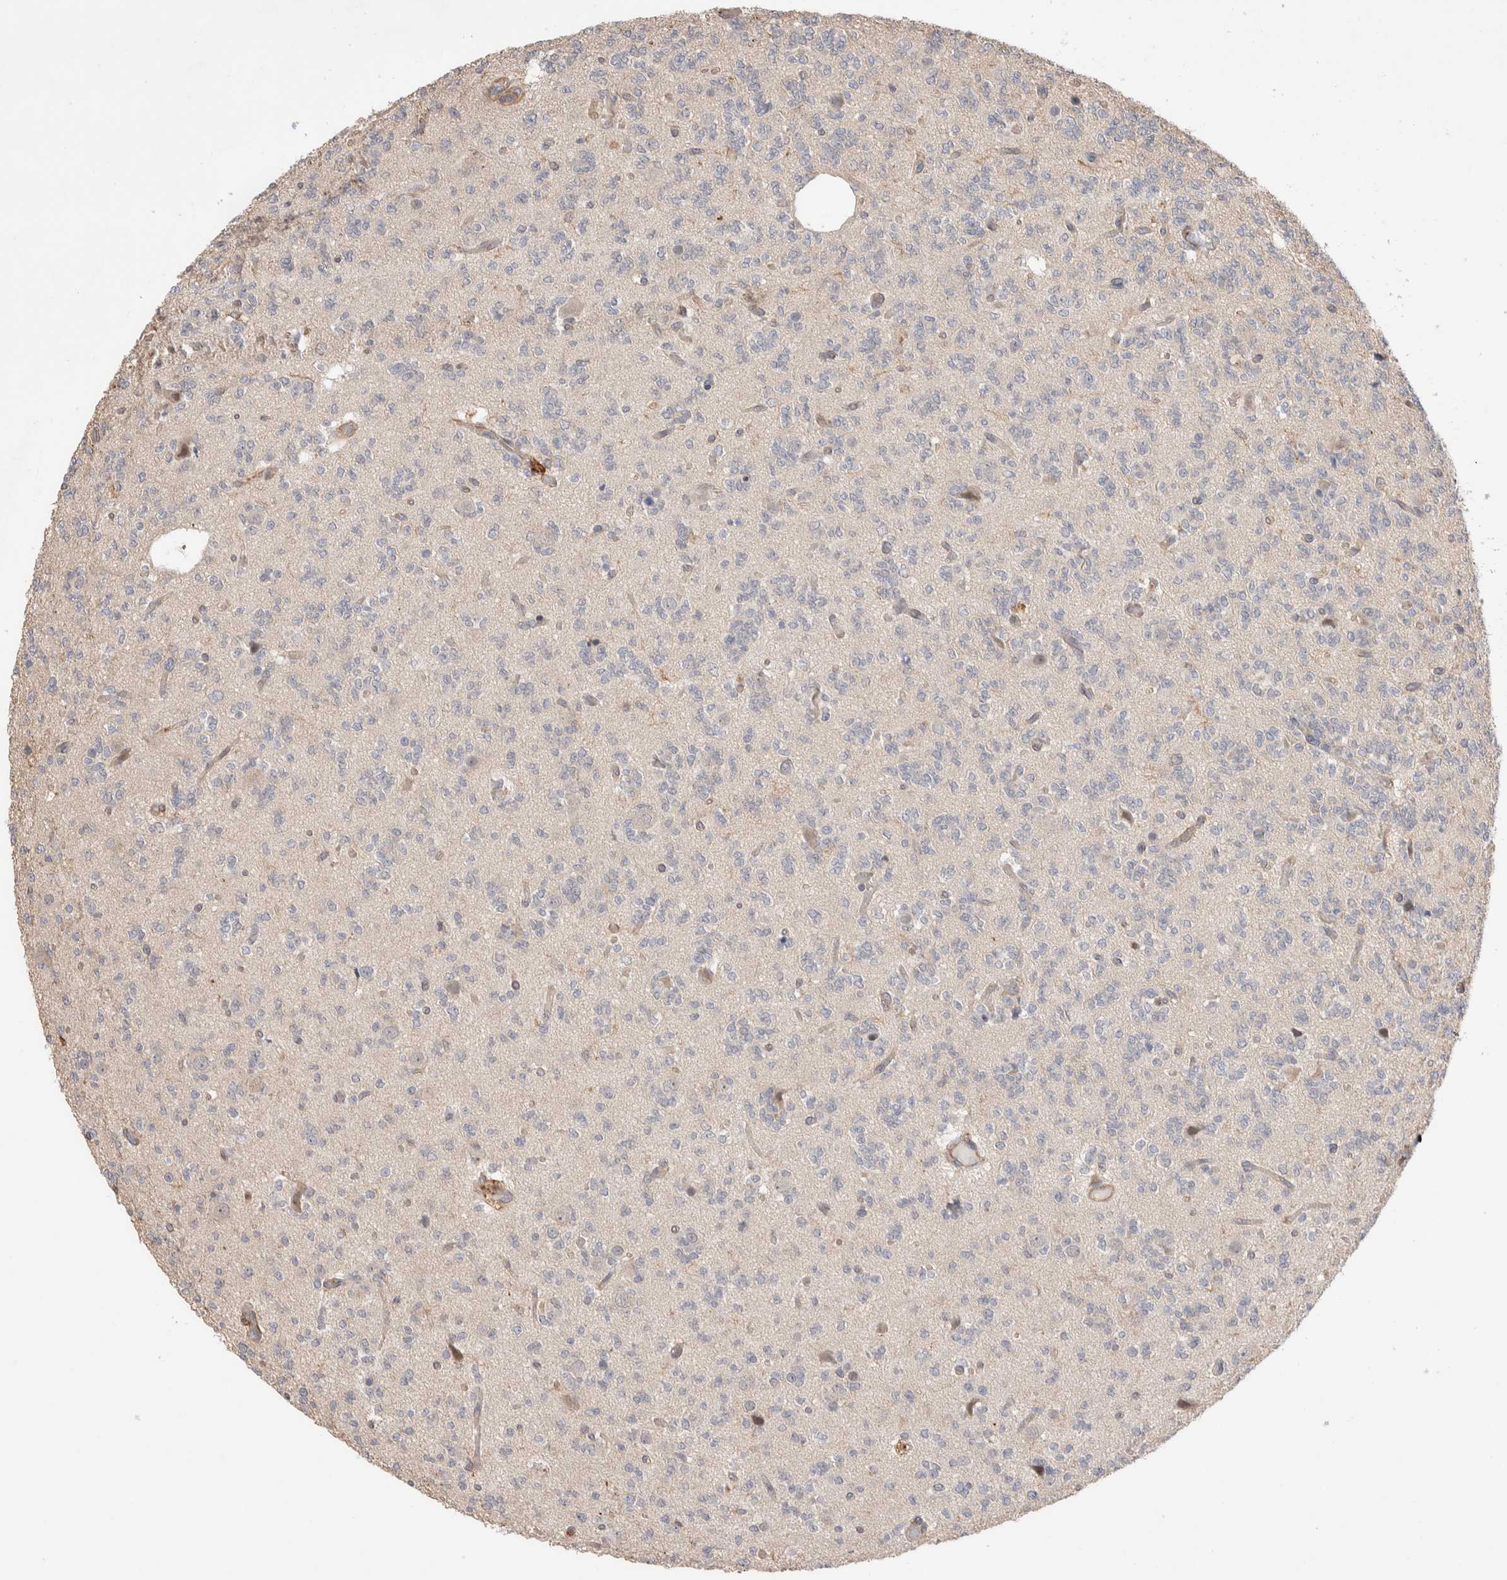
{"staining": {"intensity": "negative", "quantity": "none", "location": "none"}, "tissue": "glioma", "cell_type": "Tumor cells", "image_type": "cancer", "snomed": [{"axis": "morphology", "description": "Glioma, malignant, Low grade"}, {"axis": "topography", "description": "Brain"}], "caption": "Immunohistochemistry (IHC) of glioma exhibits no positivity in tumor cells. (DAB IHC visualized using brightfield microscopy, high magnification).", "gene": "ZNF704", "patient": {"sex": "male", "age": 38}}